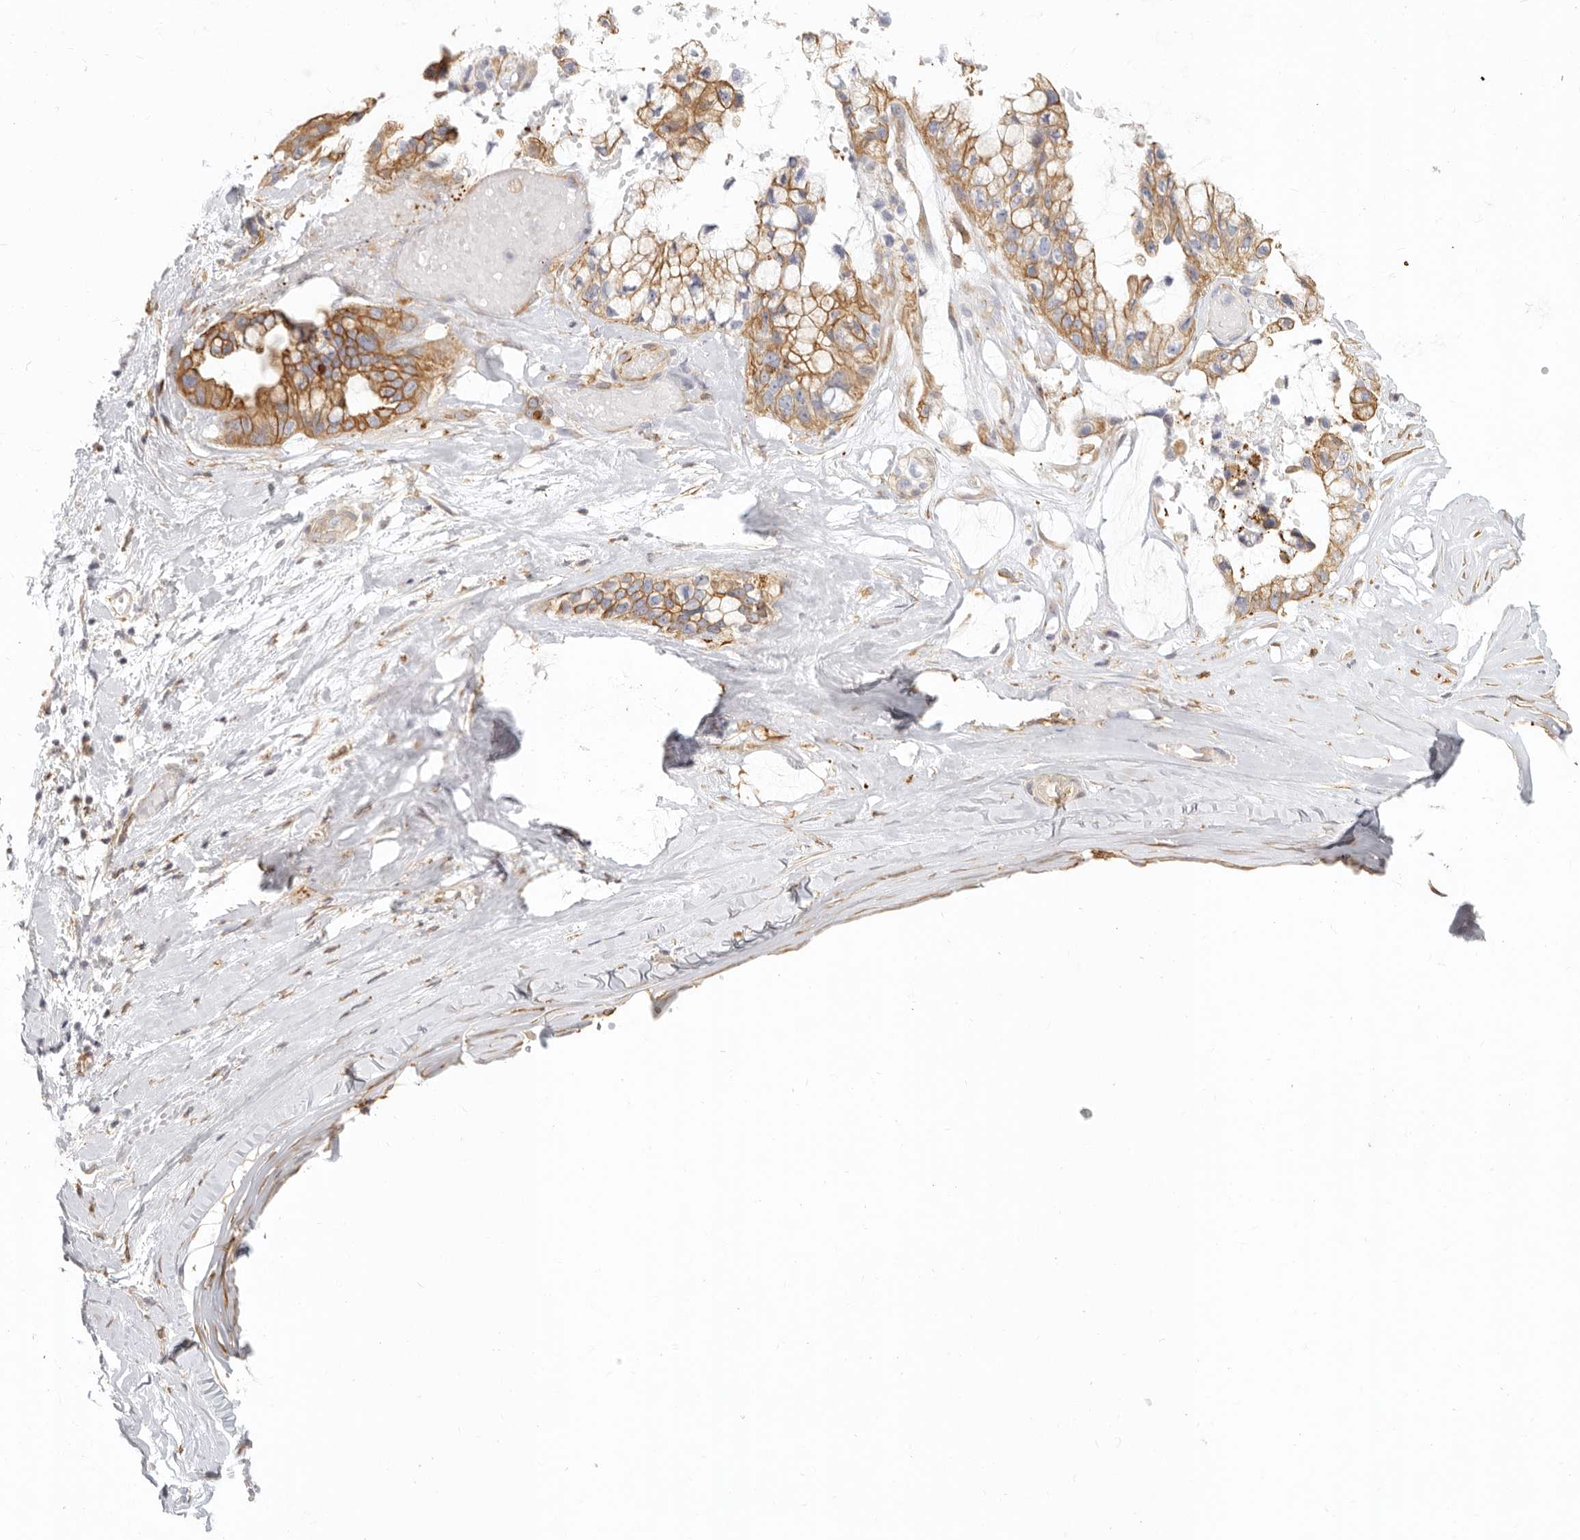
{"staining": {"intensity": "moderate", "quantity": ">75%", "location": "cytoplasmic/membranous"}, "tissue": "ovarian cancer", "cell_type": "Tumor cells", "image_type": "cancer", "snomed": [{"axis": "morphology", "description": "Cystadenocarcinoma, mucinous, NOS"}, {"axis": "topography", "description": "Ovary"}], "caption": "Protein analysis of mucinous cystadenocarcinoma (ovarian) tissue reveals moderate cytoplasmic/membranous positivity in approximately >75% of tumor cells. (IHC, brightfield microscopy, high magnification).", "gene": "NIBAN1", "patient": {"sex": "female", "age": 39}}